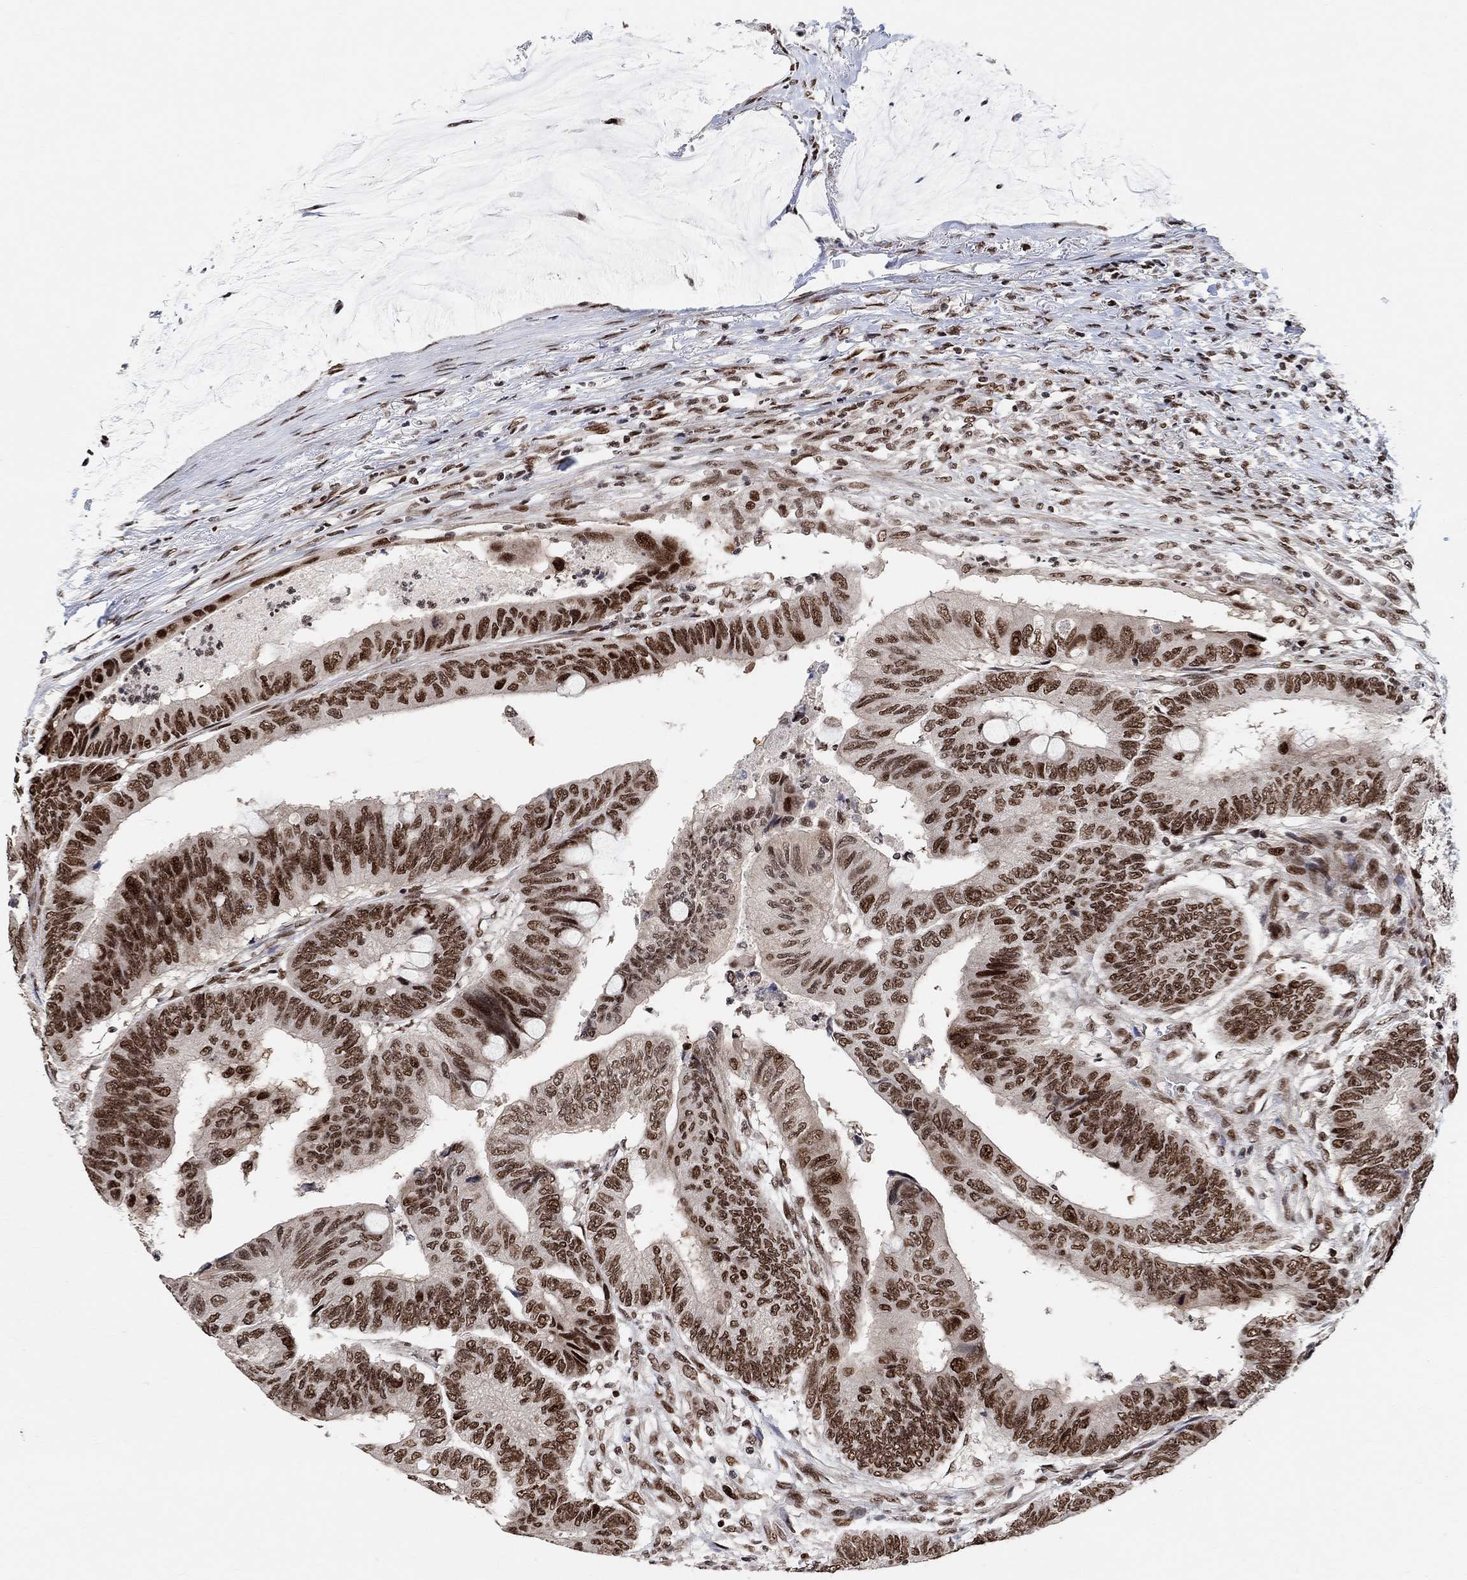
{"staining": {"intensity": "strong", "quantity": ">75%", "location": "nuclear"}, "tissue": "colorectal cancer", "cell_type": "Tumor cells", "image_type": "cancer", "snomed": [{"axis": "morphology", "description": "Normal tissue, NOS"}, {"axis": "morphology", "description": "Adenocarcinoma, NOS"}, {"axis": "topography", "description": "Rectum"}, {"axis": "topography", "description": "Peripheral nerve tissue"}], "caption": "Immunohistochemistry (IHC) photomicrograph of neoplastic tissue: adenocarcinoma (colorectal) stained using IHC displays high levels of strong protein expression localized specifically in the nuclear of tumor cells, appearing as a nuclear brown color.", "gene": "E4F1", "patient": {"sex": "male", "age": 92}}